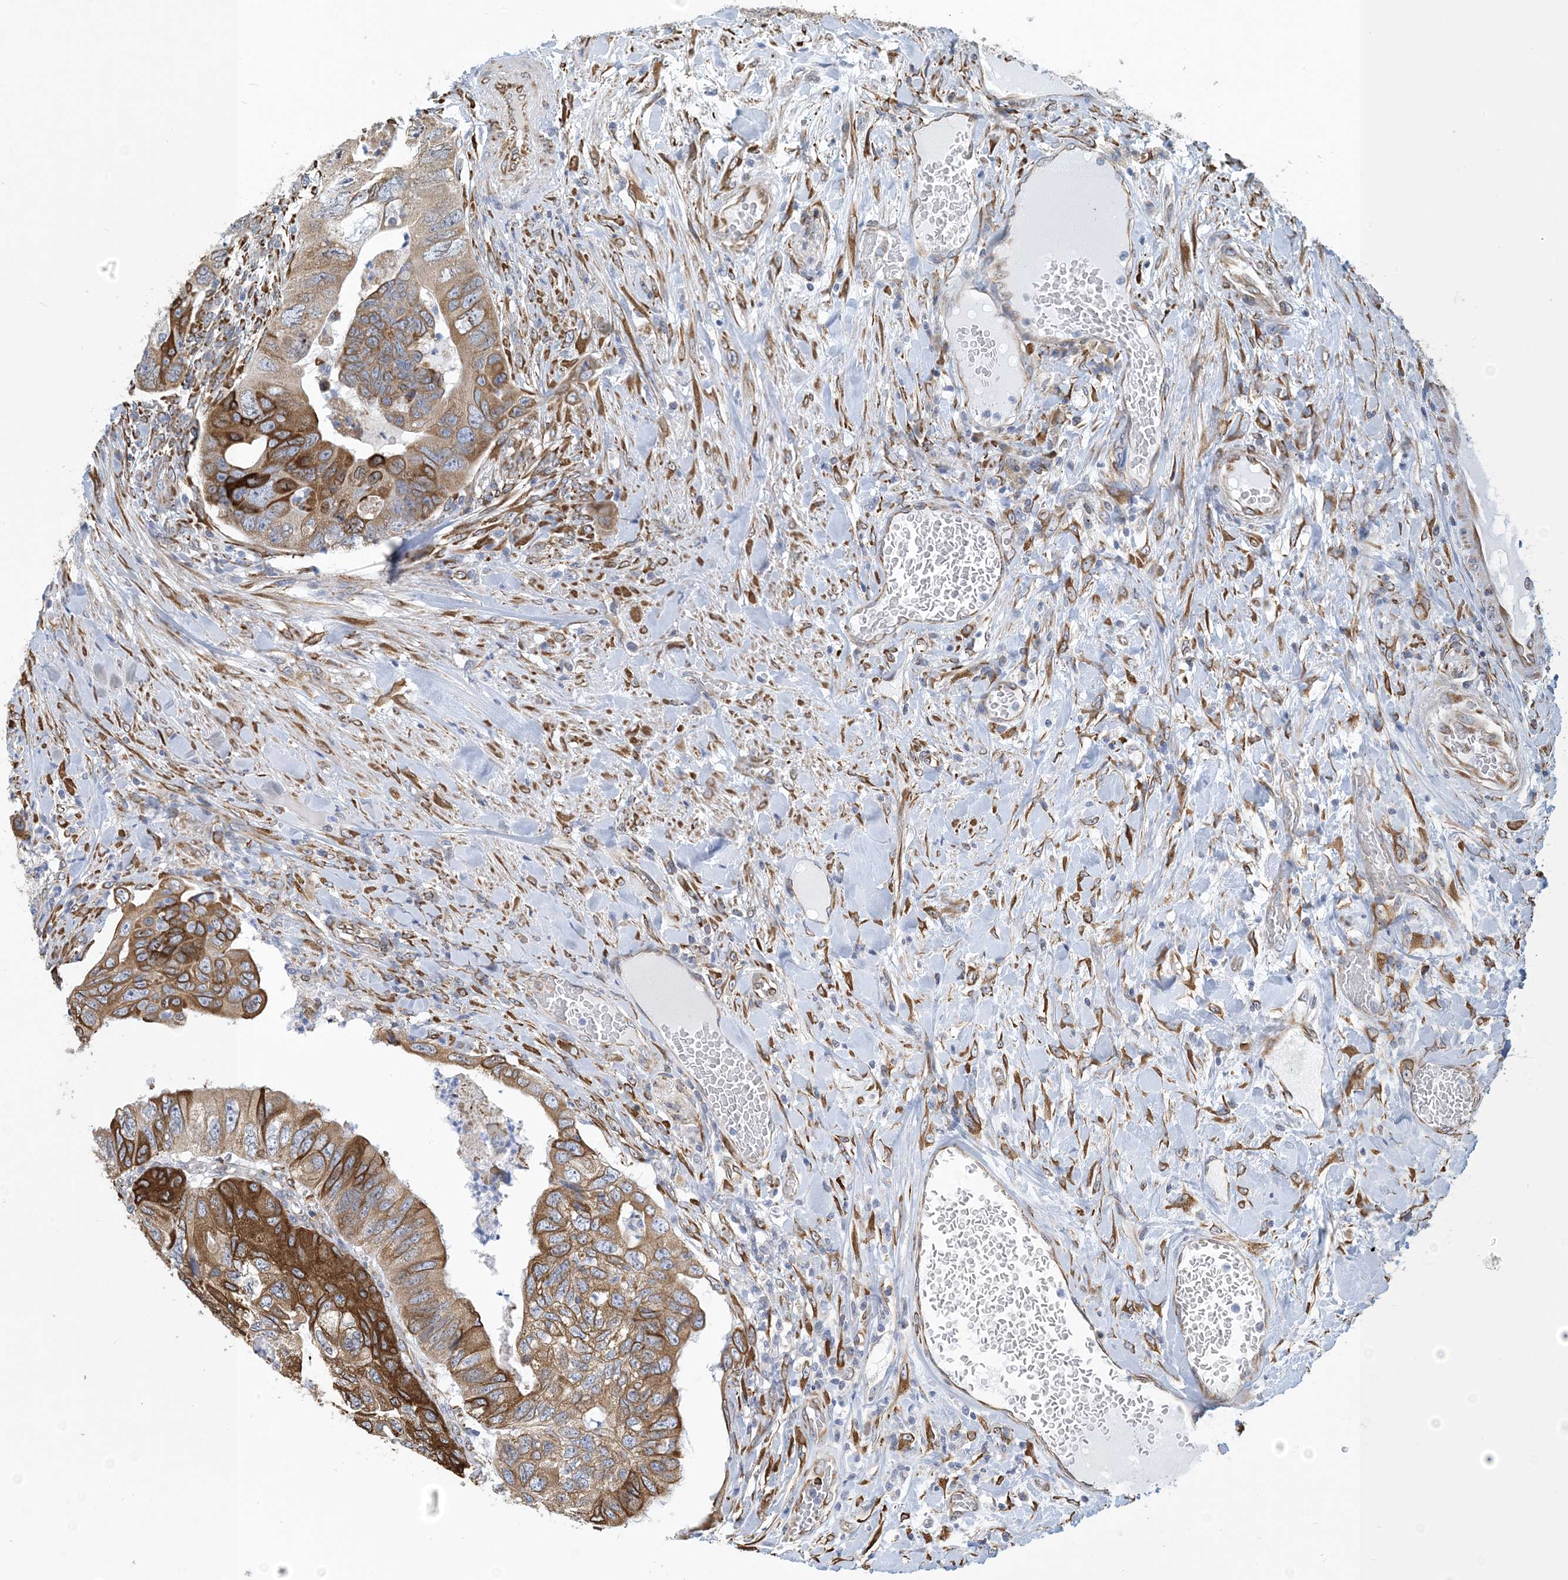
{"staining": {"intensity": "moderate", "quantity": ">75%", "location": "cytoplasmic/membranous"}, "tissue": "colorectal cancer", "cell_type": "Tumor cells", "image_type": "cancer", "snomed": [{"axis": "morphology", "description": "Adenocarcinoma, NOS"}, {"axis": "topography", "description": "Rectum"}], "caption": "This is an image of immunohistochemistry staining of adenocarcinoma (colorectal), which shows moderate expression in the cytoplasmic/membranous of tumor cells.", "gene": "CCDC14", "patient": {"sex": "male", "age": 63}}